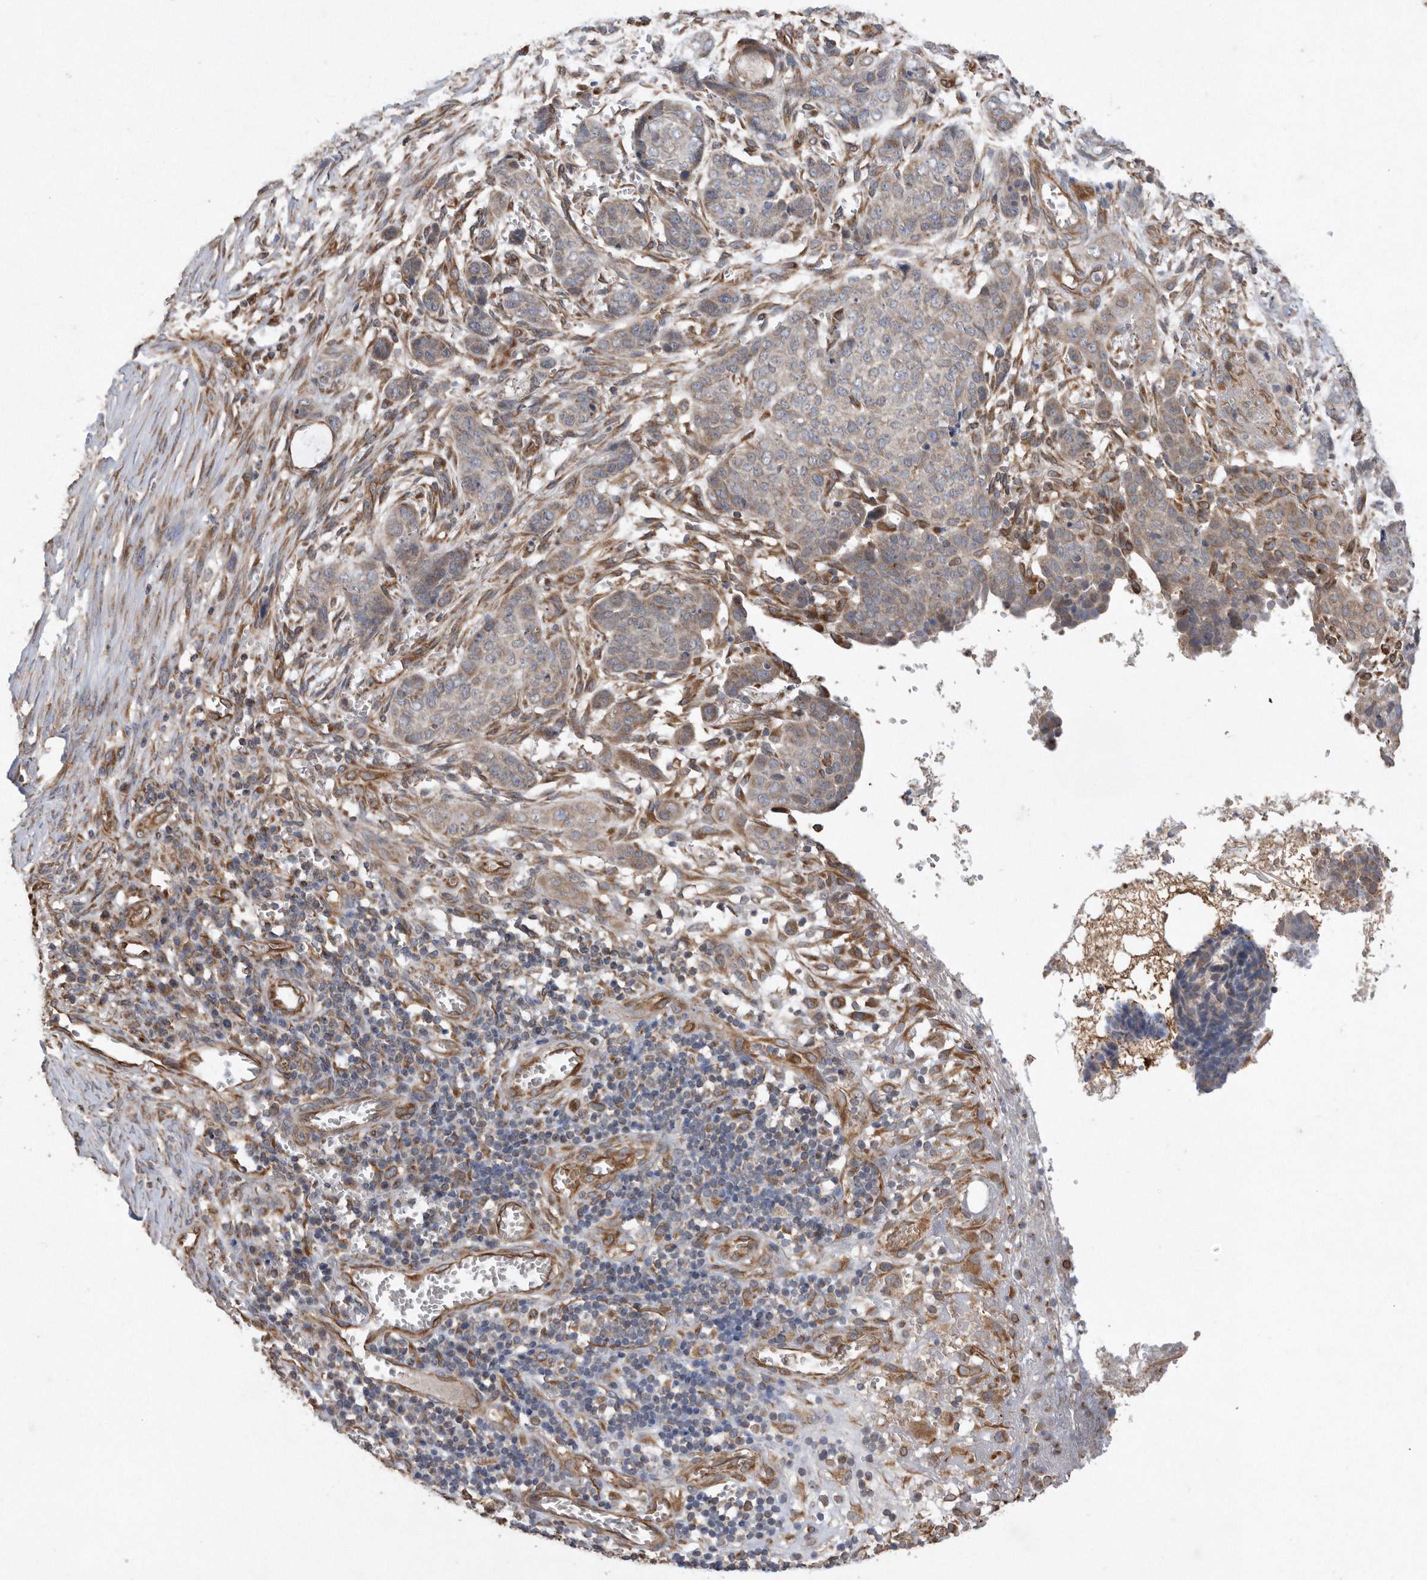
{"staining": {"intensity": "weak", "quantity": "<25%", "location": "cytoplasmic/membranous"}, "tissue": "skin cancer", "cell_type": "Tumor cells", "image_type": "cancer", "snomed": [{"axis": "morphology", "description": "Basal cell carcinoma"}, {"axis": "topography", "description": "Skin"}], "caption": "This is a histopathology image of immunohistochemistry staining of skin cancer, which shows no positivity in tumor cells.", "gene": "PON2", "patient": {"sex": "female", "age": 64}}